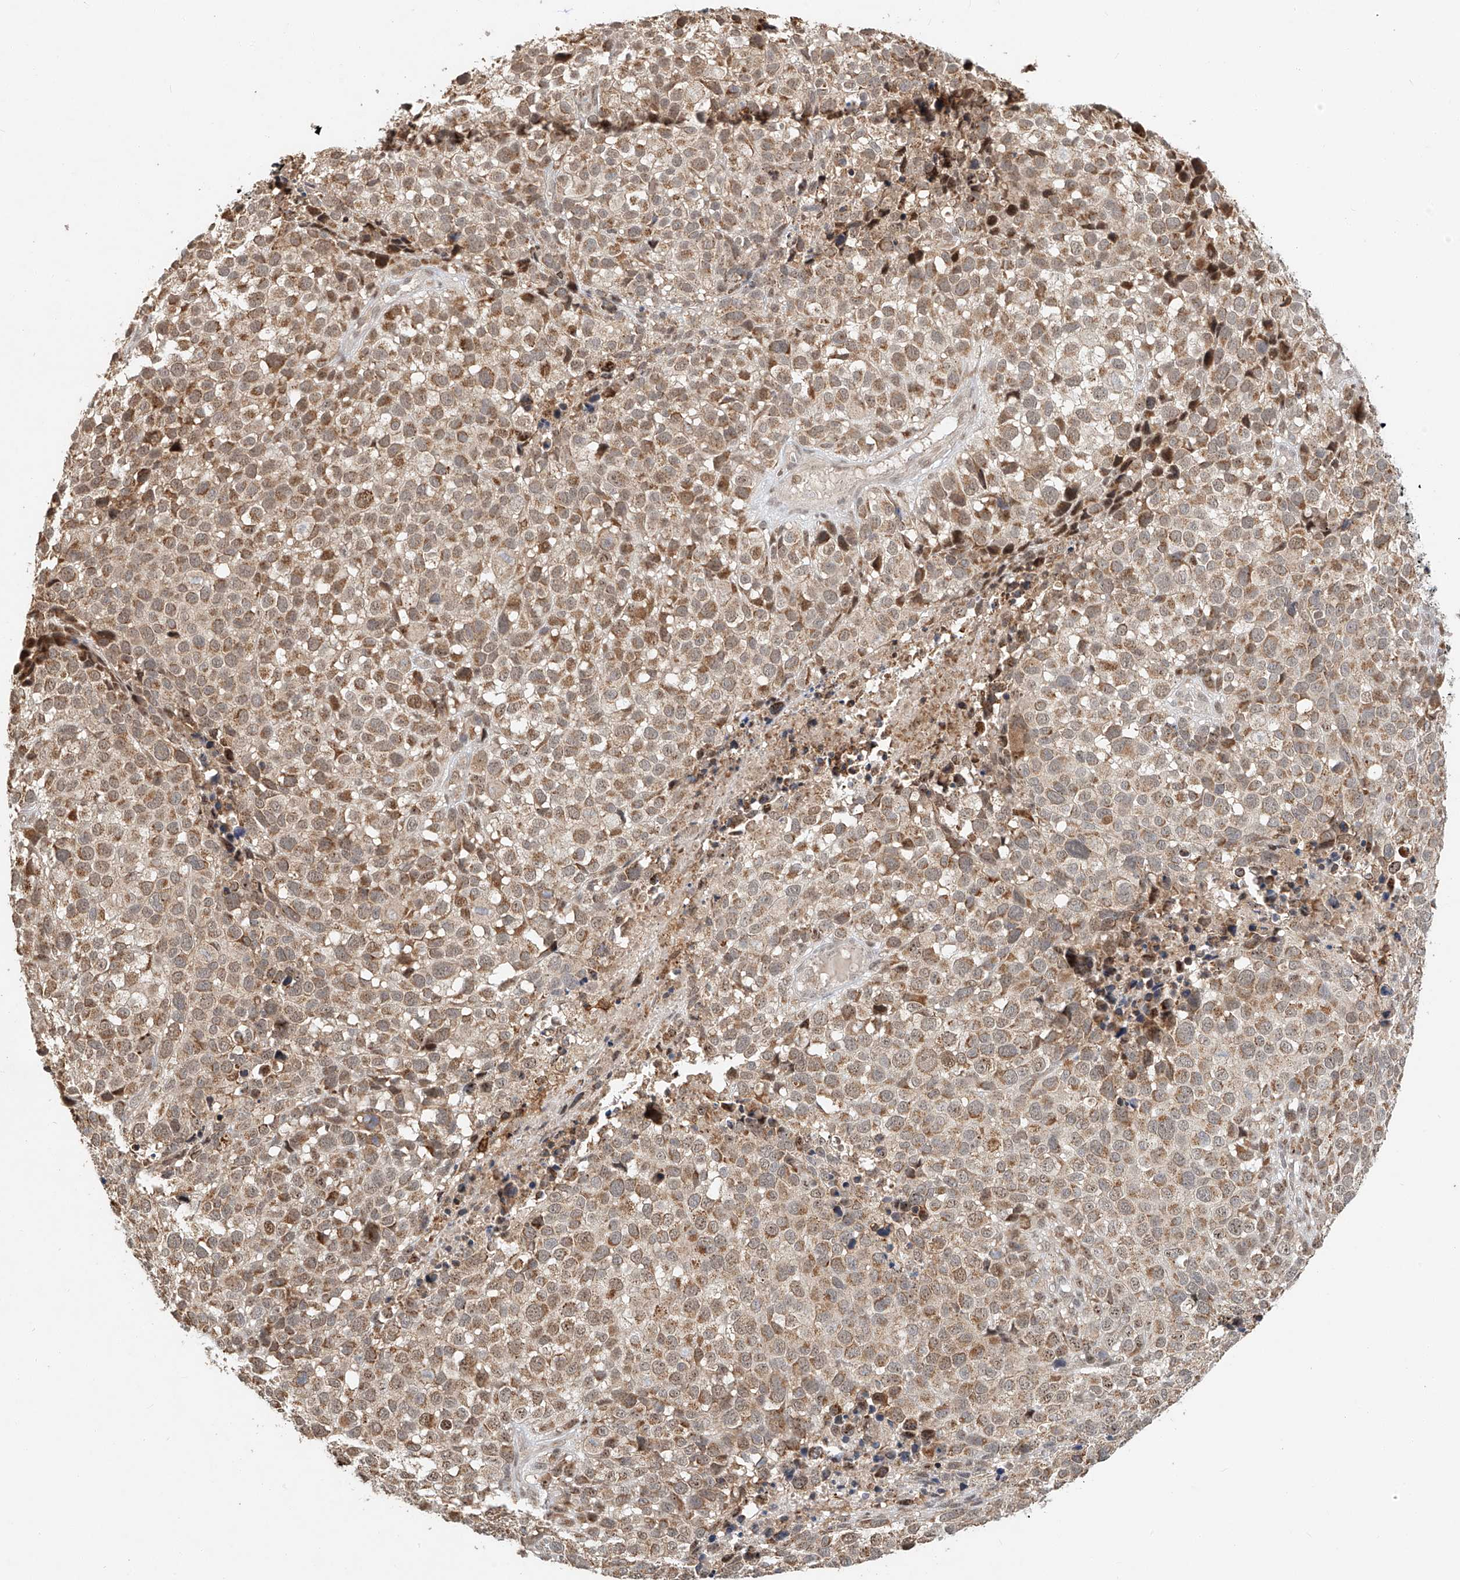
{"staining": {"intensity": "weak", "quantity": ">75%", "location": "cytoplasmic/membranous,nuclear"}, "tissue": "melanoma", "cell_type": "Tumor cells", "image_type": "cancer", "snomed": [{"axis": "morphology", "description": "Malignant melanoma, NOS"}, {"axis": "topography", "description": "Skin of trunk"}], "caption": "Immunohistochemistry of human malignant melanoma exhibits low levels of weak cytoplasmic/membranous and nuclear positivity in about >75% of tumor cells. The staining was performed using DAB, with brown indicating positive protein expression. Nuclei are stained blue with hematoxylin.", "gene": "SYTL3", "patient": {"sex": "male", "age": 71}}